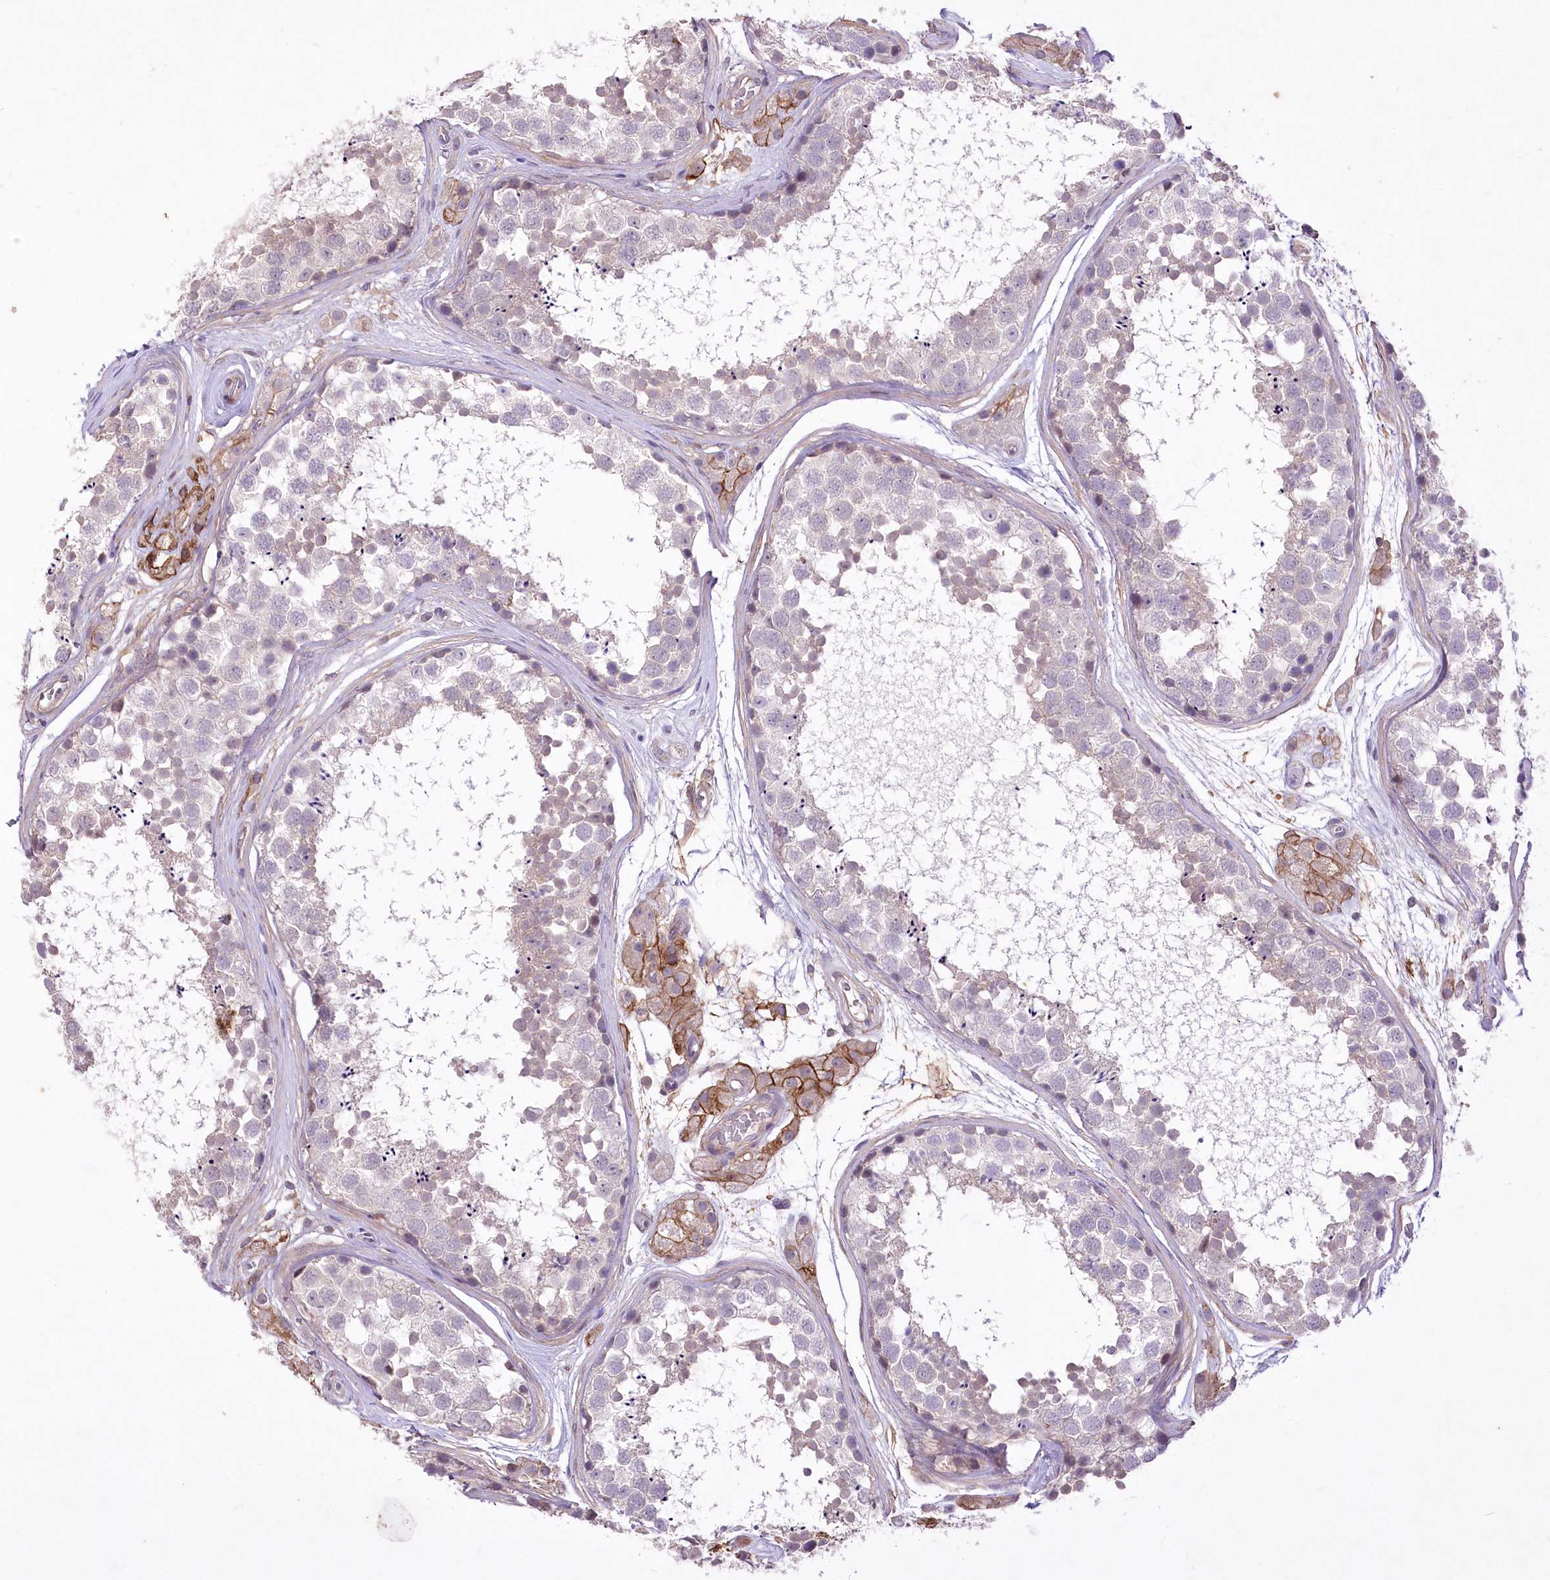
{"staining": {"intensity": "negative", "quantity": "none", "location": "none"}, "tissue": "testis", "cell_type": "Cells in seminiferous ducts", "image_type": "normal", "snomed": [{"axis": "morphology", "description": "Normal tissue, NOS"}, {"axis": "topography", "description": "Testis"}], "caption": "This is a image of immunohistochemistry (IHC) staining of normal testis, which shows no positivity in cells in seminiferous ducts. (DAB (3,3'-diaminobenzidine) immunohistochemistry (IHC) visualized using brightfield microscopy, high magnification).", "gene": "ENPP1", "patient": {"sex": "male", "age": 56}}